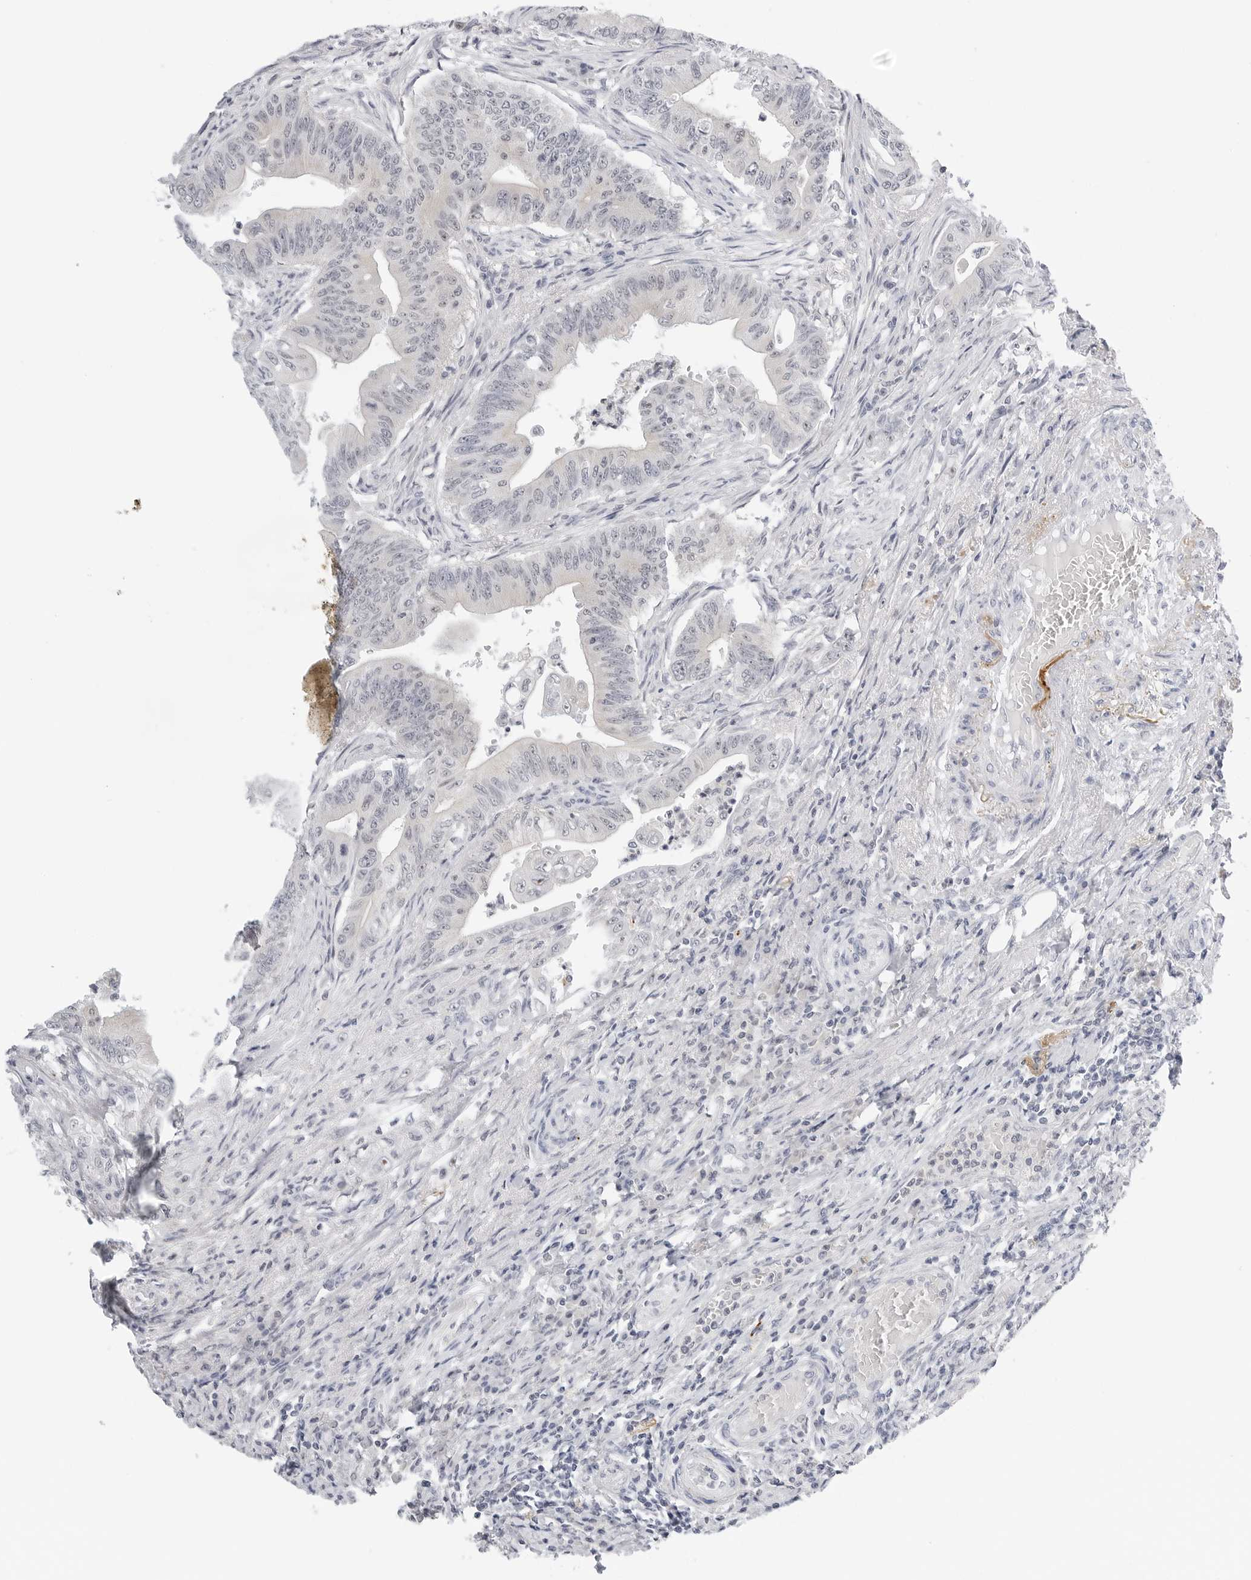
{"staining": {"intensity": "negative", "quantity": "none", "location": "none"}, "tissue": "colorectal cancer", "cell_type": "Tumor cells", "image_type": "cancer", "snomed": [{"axis": "morphology", "description": "Adenoma, NOS"}, {"axis": "morphology", "description": "Adenocarcinoma, NOS"}, {"axis": "topography", "description": "Colon"}], "caption": "Human adenocarcinoma (colorectal) stained for a protein using immunohistochemistry exhibits no expression in tumor cells.", "gene": "MAP2K5", "patient": {"sex": "male", "age": 79}}